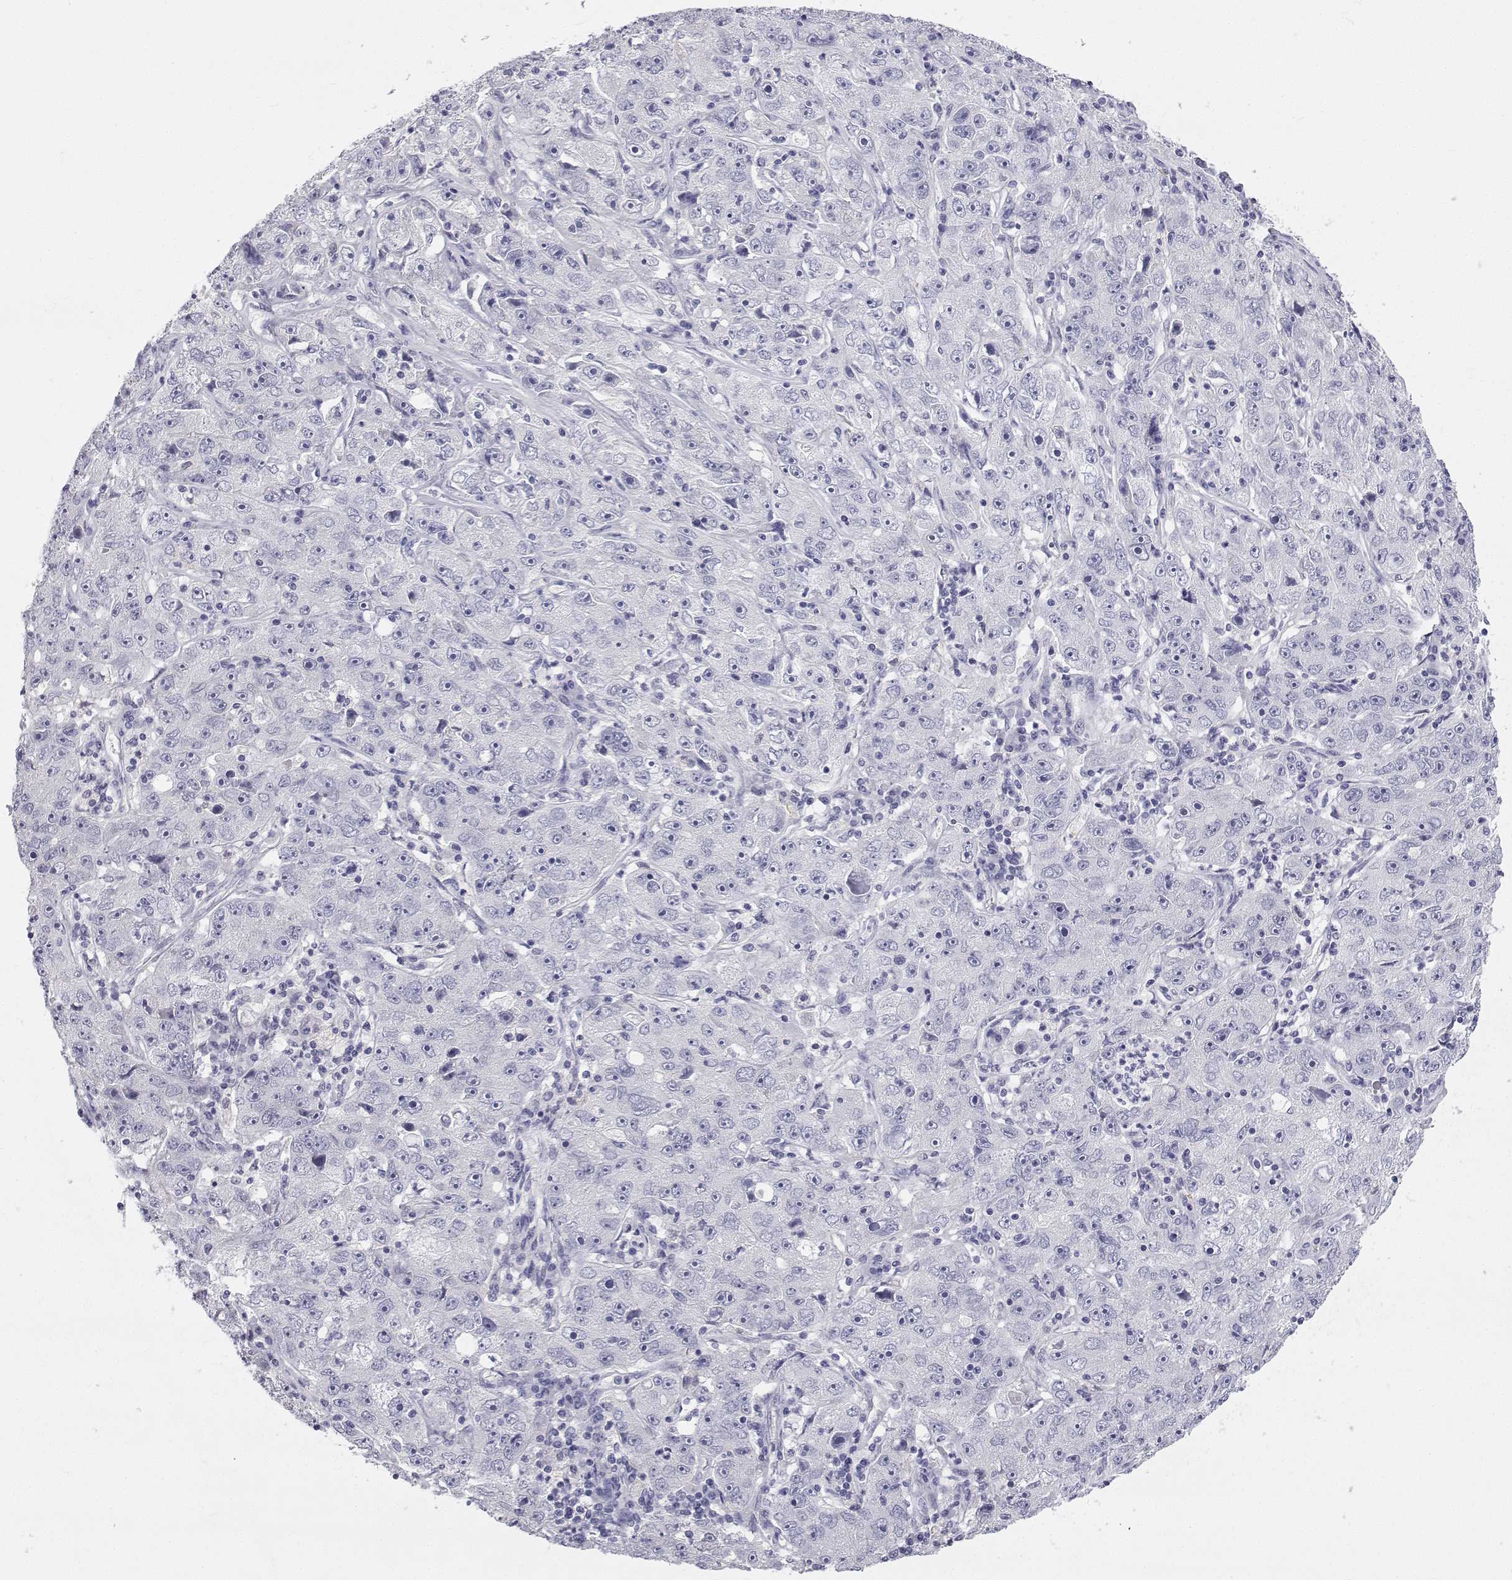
{"staining": {"intensity": "negative", "quantity": "none", "location": "none"}, "tissue": "lung cancer", "cell_type": "Tumor cells", "image_type": "cancer", "snomed": [{"axis": "morphology", "description": "Normal morphology"}, {"axis": "morphology", "description": "Adenocarcinoma, NOS"}, {"axis": "topography", "description": "Lymph node"}, {"axis": "topography", "description": "Lung"}], "caption": "The image reveals no significant expression in tumor cells of adenocarcinoma (lung).", "gene": "TTN", "patient": {"sex": "female", "age": 57}}